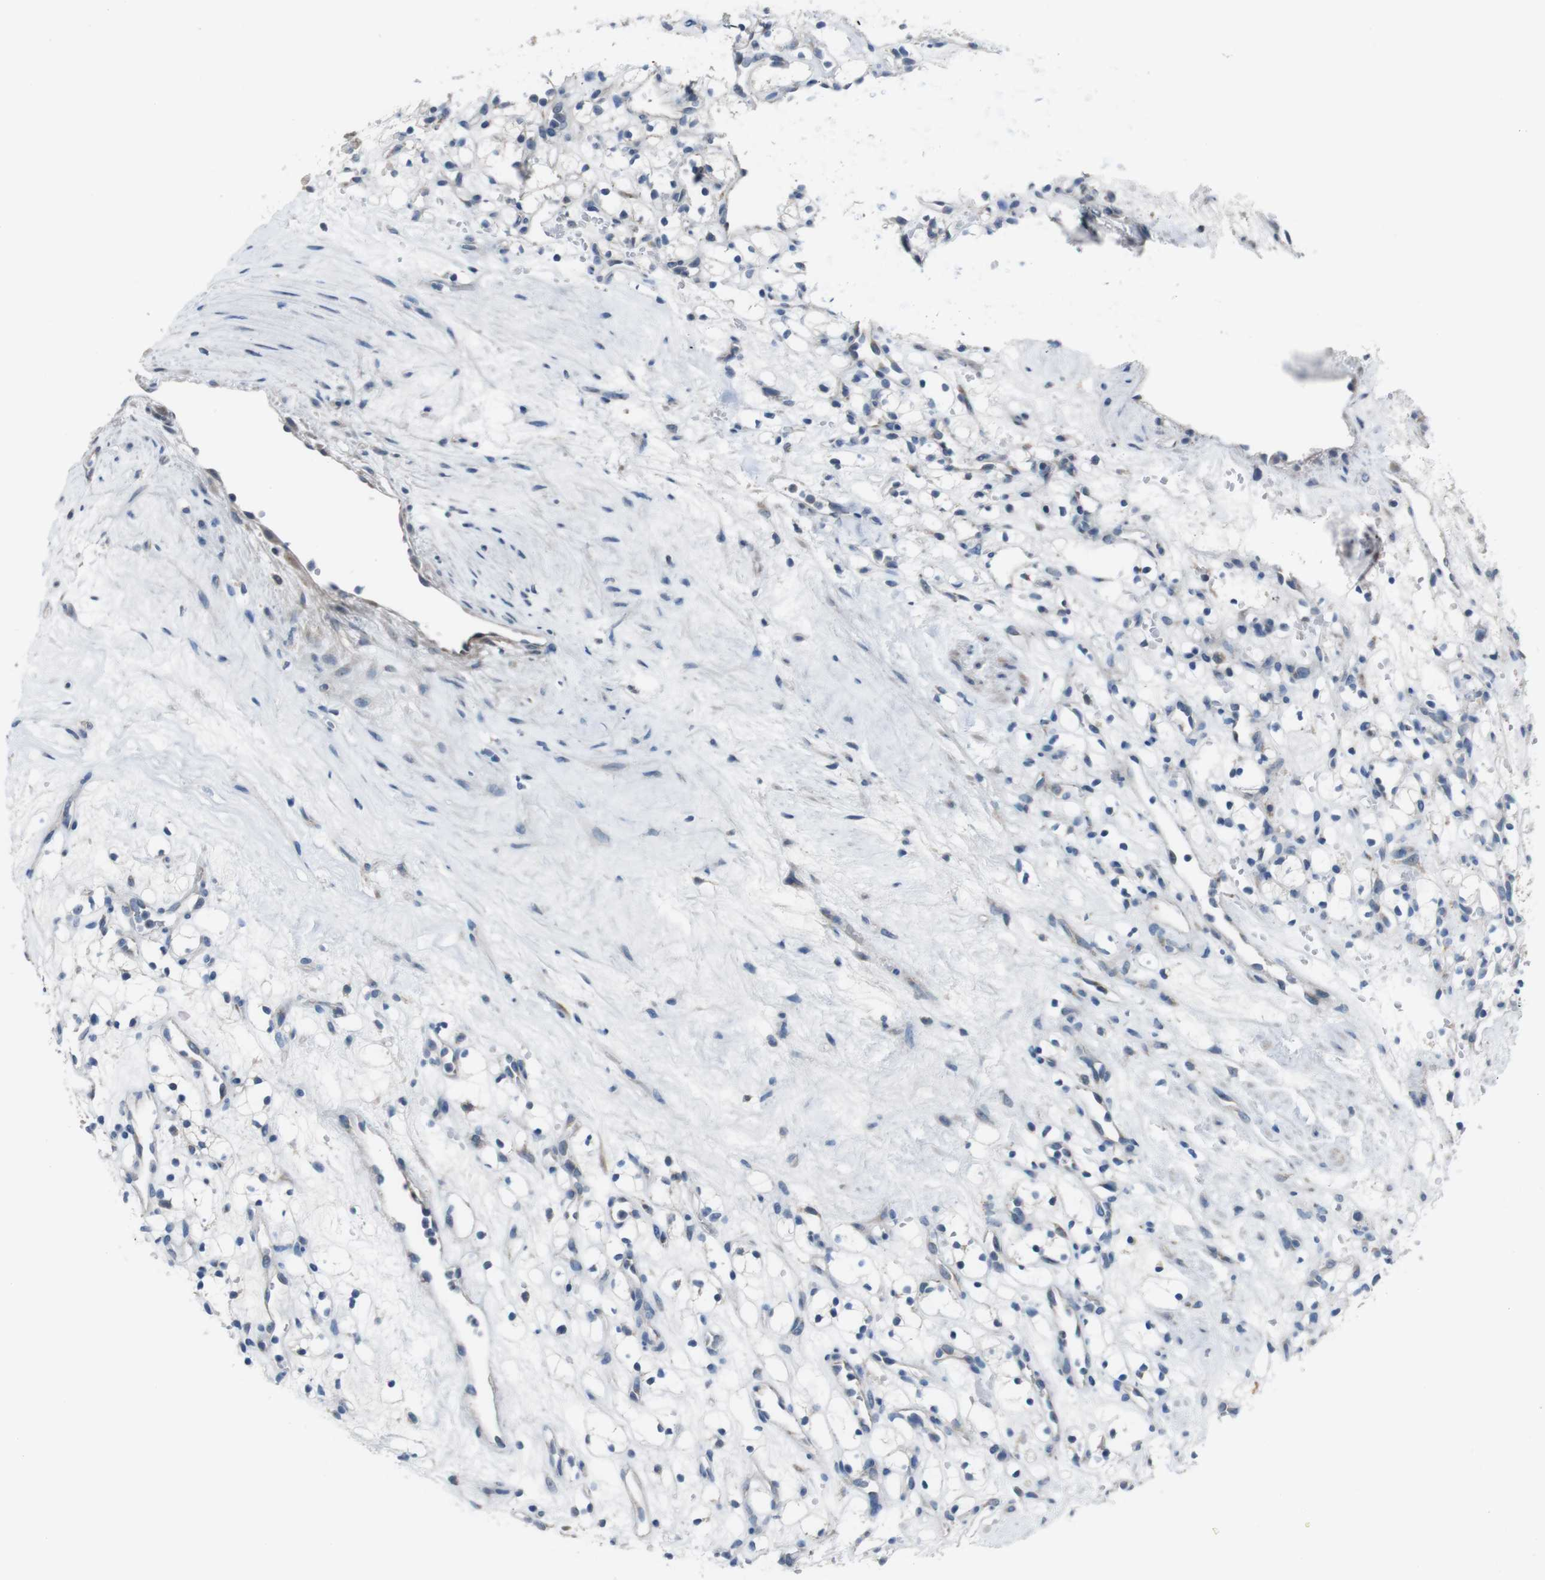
{"staining": {"intensity": "negative", "quantity": "none", "location": "none"}, "tissue": "renal cancer", "cell_type": "Tumor cells", "image_type": "cancer", "snomed": [{"axis": "morphology", "description": "Adenocarcinoma, NOS"}, {"axis": "topography", "description": "Kidney"}], "caption": "Immunohistochemical staining of human renal adenocarcinoma demonstrates no significant expression in tumor cells.", "gene": "CDH22", "patient": {"sex": "female", "age": 60}}